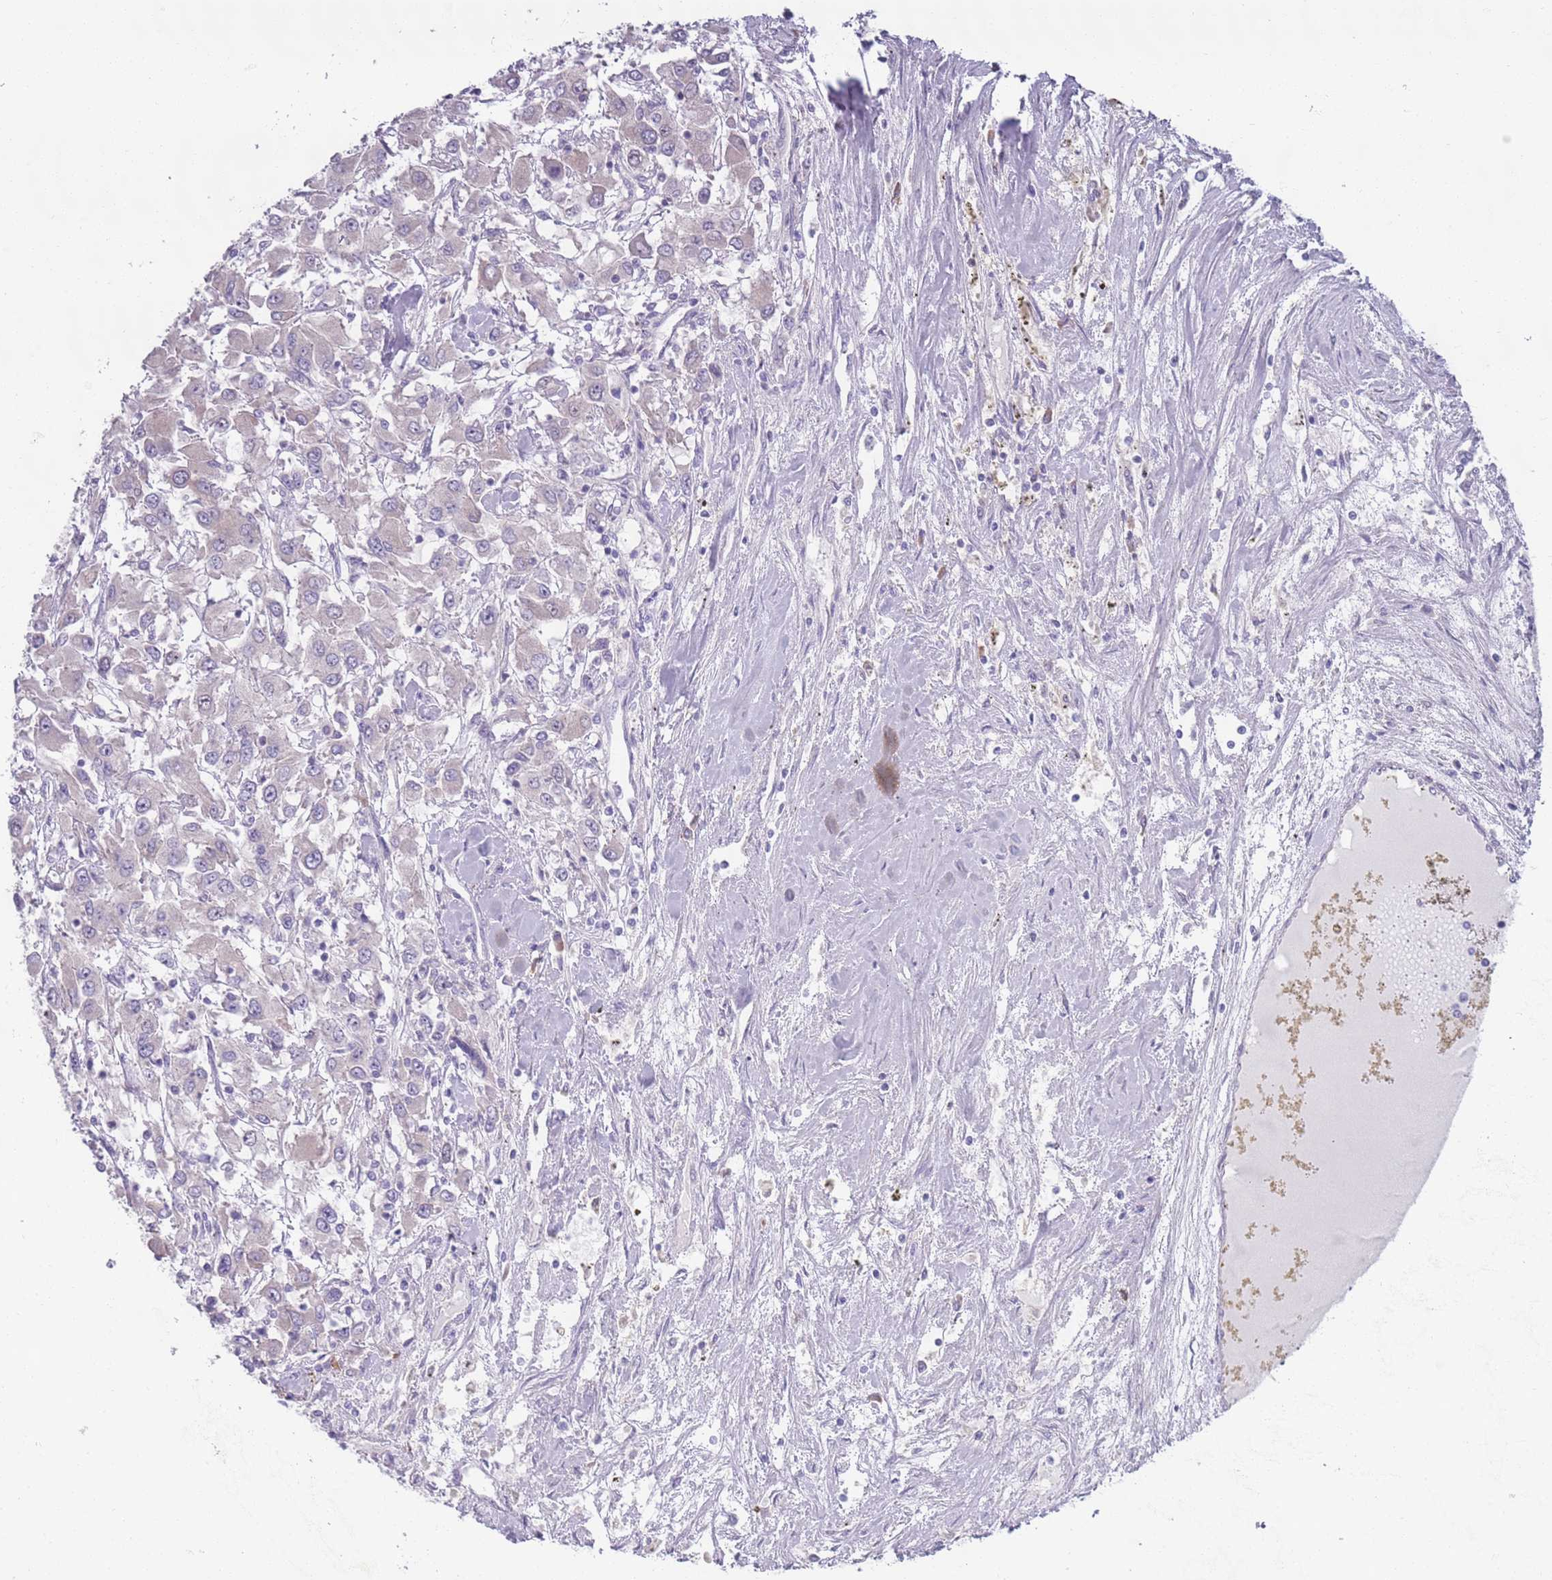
{"staining": {"intensity": "negative", "quantity": "none", "location": "none"}, "tissue": "renal cancer", "cell_type": "Tumor cells", "image_type": "cancer", "snomed": [{"axis": "morphology", "description": "Adenocarcinoma, NOS"}, {"axis": "topography", "description": "Kidney"}], "caption": "High magnification brightfield microscopy of renal cancer (adenocarcinoma) stained with DAB (3,3'-diaminobenzidine) (brown) and counterstained with hematoxylin (blue): tumor cells show no significant positivity.", "gene": "LTB", "patient": {"sex": "female", "age": 67}}